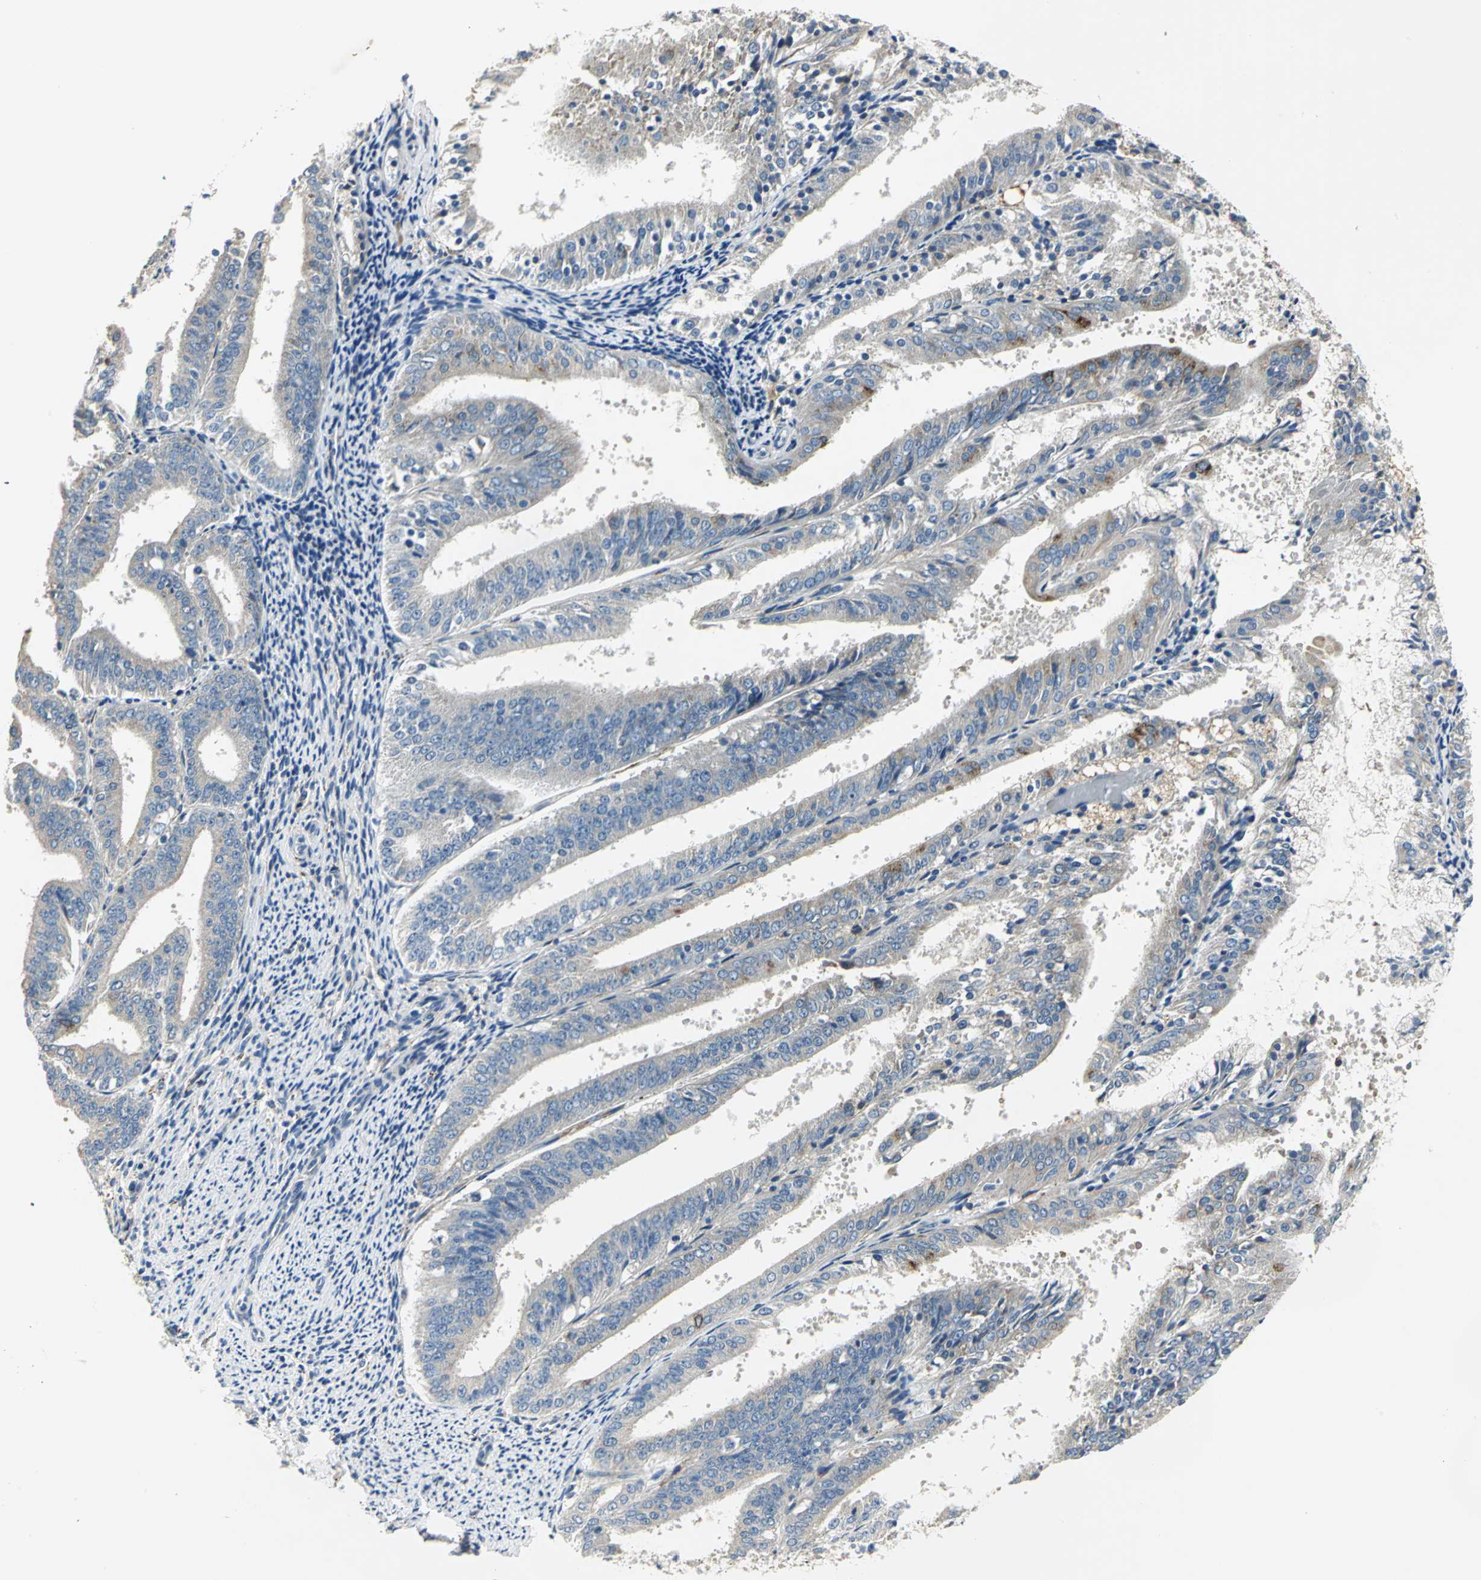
{"staining": {"intensity": "weak", "quantity": ">75%", "location": "cytoplasmic/membranous"}, "tissue": "endometrial cancer", "cell_type": "Tumor cells", "image_type": "cancer", "snomed": [{"axis": "morphology", "description": "Adenocarcinoma, NOS"}, {"axis": "topography", "description": "Endometrium"}], "caption": "High-power microscopy captured an IHC histopathology image of adenocarcinoma (endometrial), revealing weak cytoplasmic/membranous expression in approximately >75% of tumor cells. The protein of interest is stained brown, and the nuclei are stained in blue (DAB IHC with brightfield microscopy, high magnification).", "gene": "B3GNT2", "patient": {"sex": "female", "age": 63}}